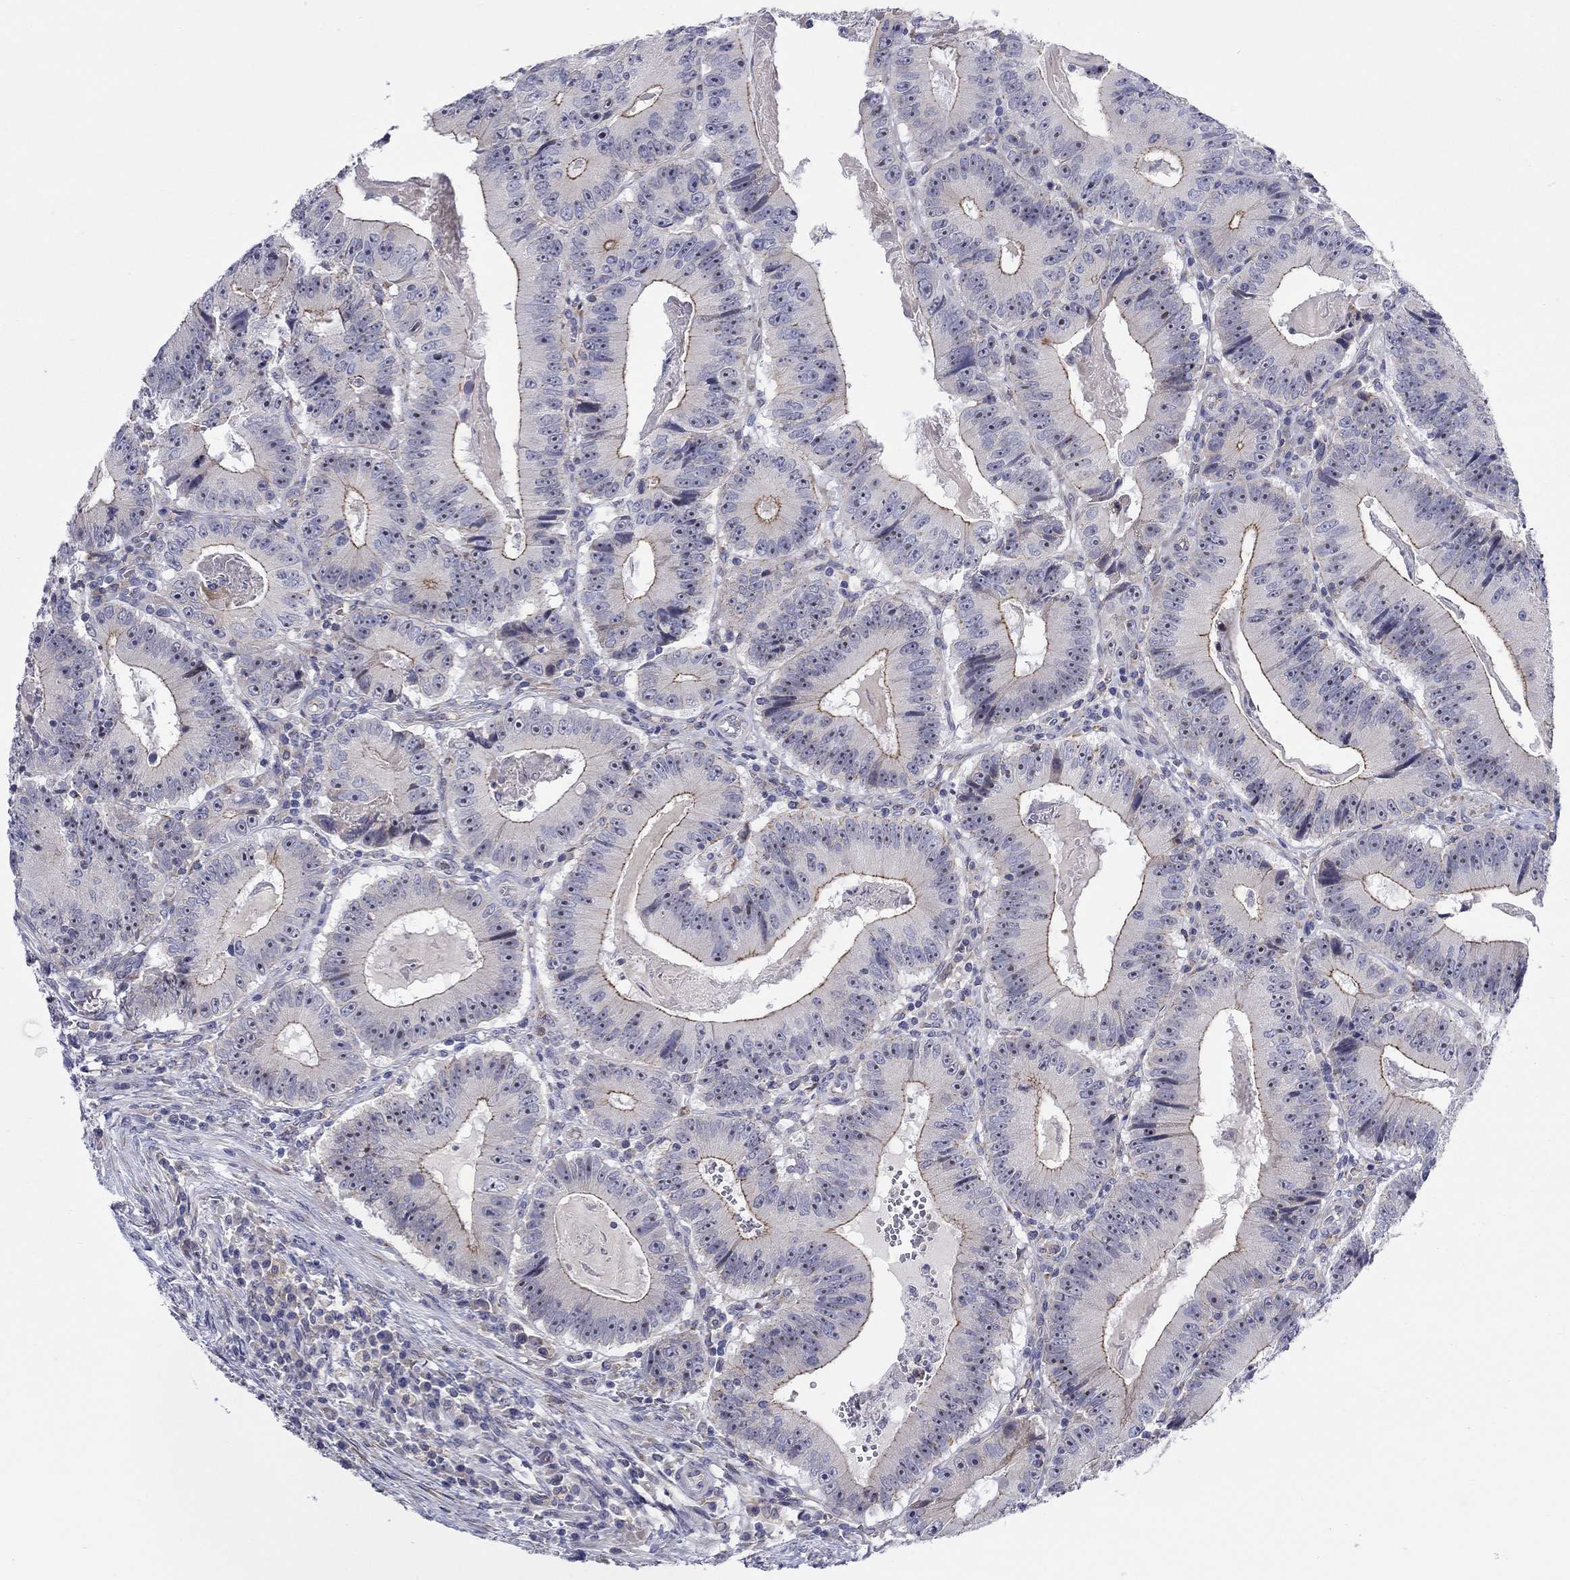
{"staining": {"intensity": "strong", "quantity": "25%-75%", "location": "cytoplasmic/membranous"}, "tissue": "colorectal cancer", "cell_type": "Tumor cells", "image_type": "cancer", "snomed": [{"axis": "morphology", "description": "Adenocarcinoma, NOS"}, {"axis": "topography", "description": "Colon"}], "caption": "IHC image of adenocarcinoma (colorectal) stained for a protein (brown), which reveals high levels of strong cytoplasmic/membranous staining in about 25%-75% of tumor cells.", "gene": "QRFPR", "patient": {"sex": "female", "age": 86}}